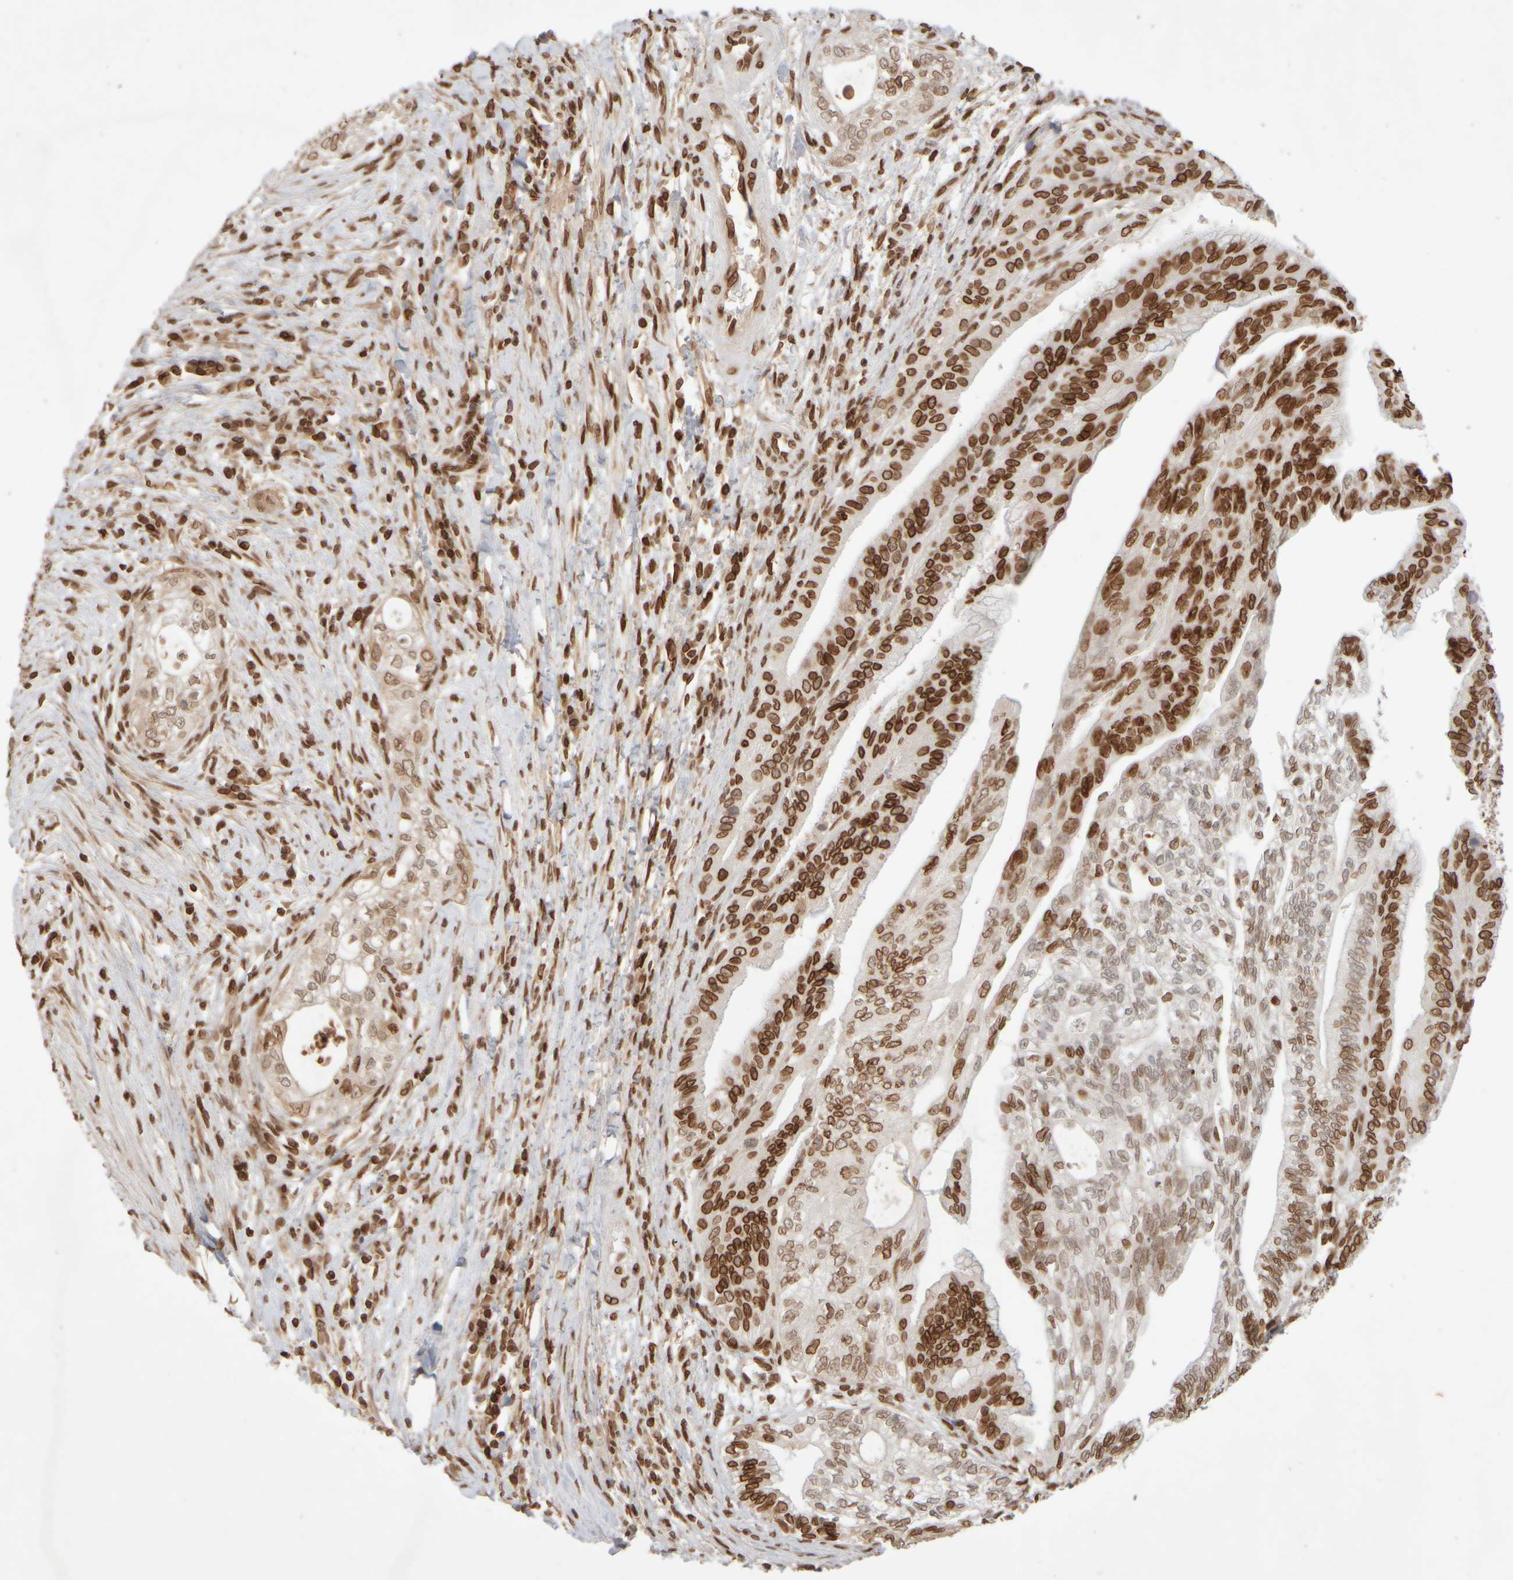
{"staining": {"intensity": "strong", "quantity": ">75%", "location": "cytoplasmic/membranous,nuclear"}, "tissue": "pancreatic cancer", "cell_type": "Tumor cells", "image_type": "cancer", "snomed": [{"axis": "morphology", "description": "Adenocarcinoma, NOS"}, {"axis": "topography", "description": "Pancreas"}], "caption": "Adenocarcinoma (pancreatic) was stained to show a protein in brown. There is high levels of strong cytoplasmic/membranous and nuclear positivity in about >75% of tumor cells. (DAB (3,3'-diaminobenzidine) IHC with brightfield microscopy, high magnification).", "gene": "ZC3HC1", "patient": {"sex": "male", "age": 72}}